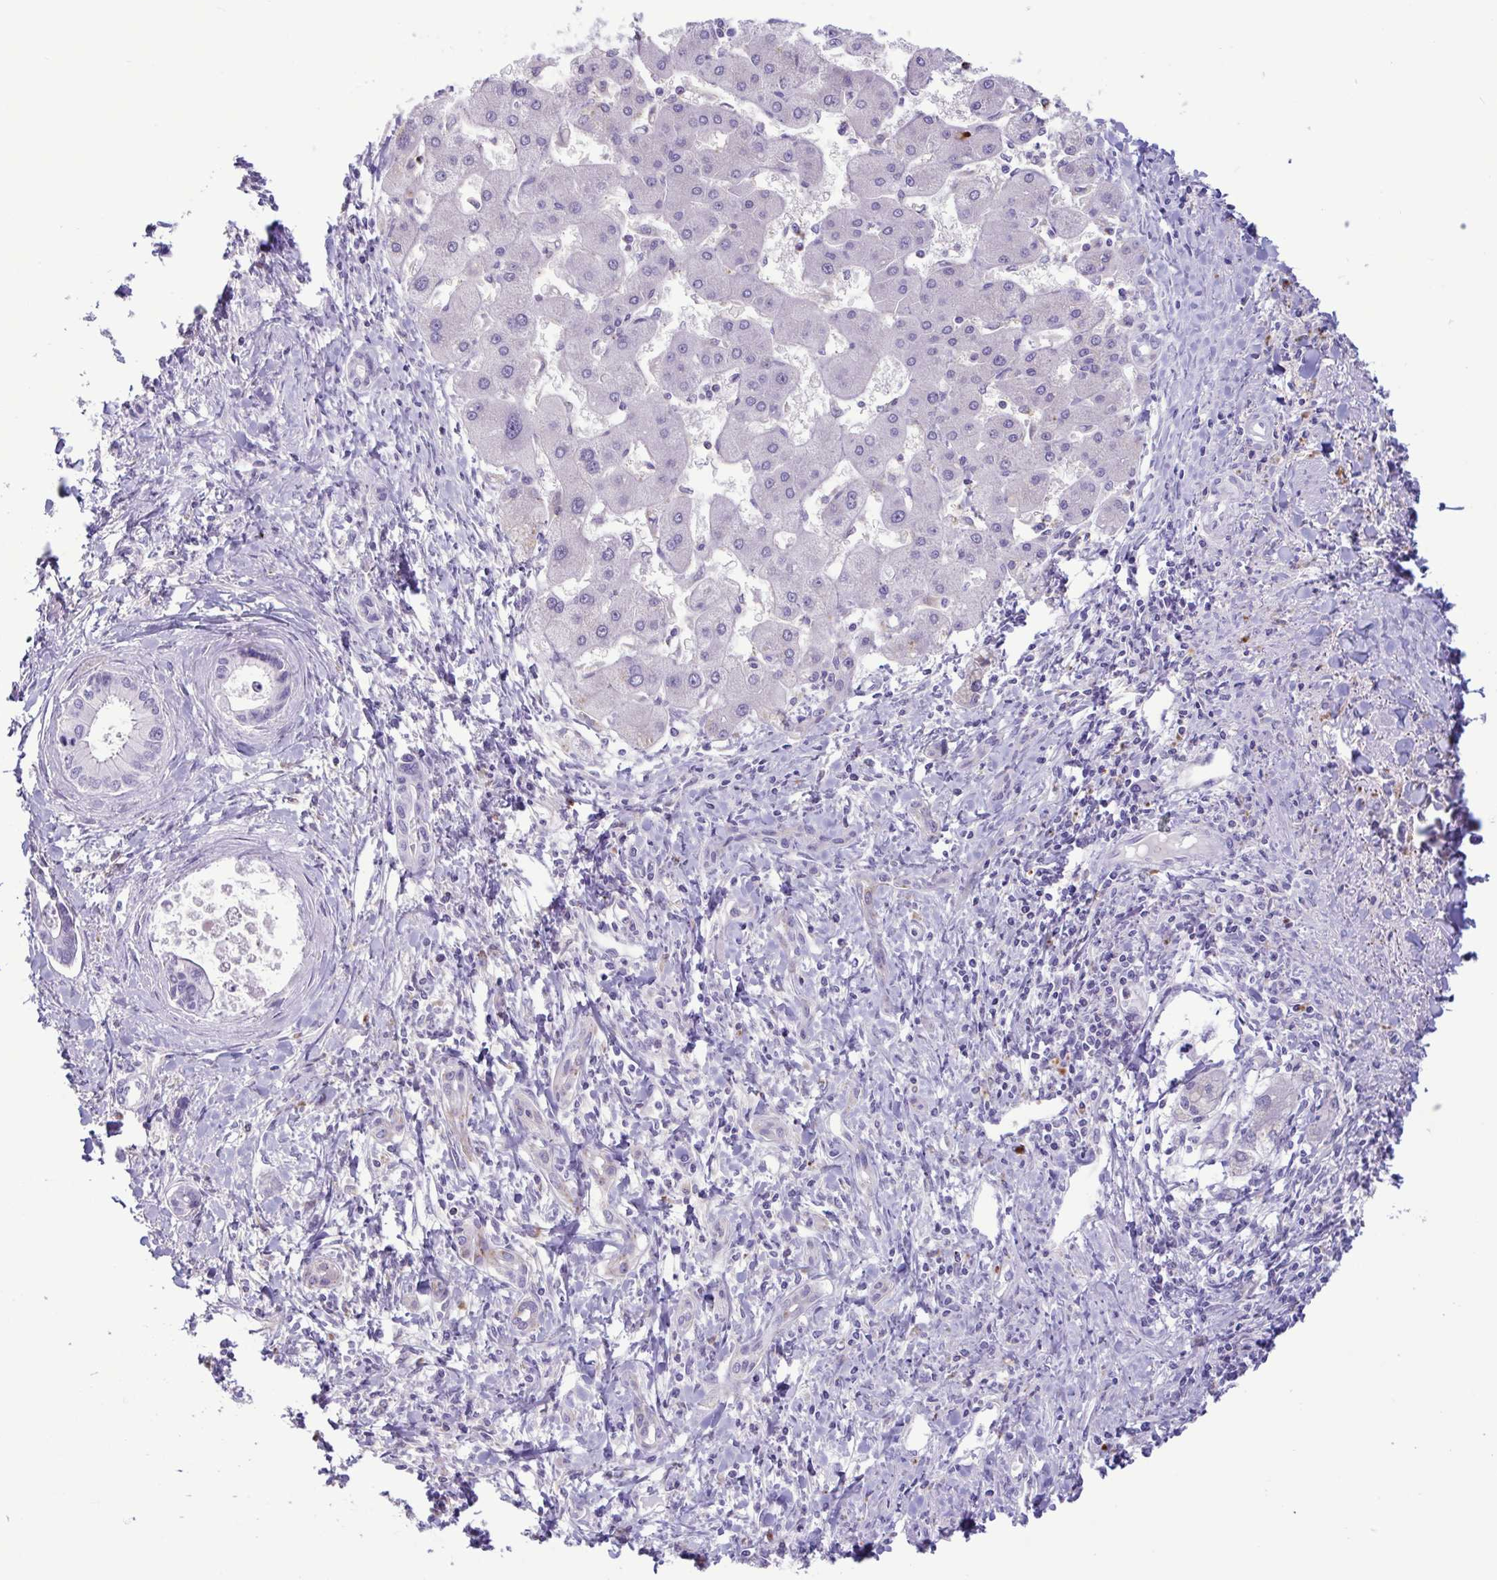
{"staining": {"intensity": "negative", "quantity": "none", "location": "none"}, "tissue": "liver cancer", "cell_type": "Tumor cells", "image_type": "cancer", "snomed": [{"axis": "morphology", "description": "Cholangiocarcinoma"}, {"axis": "topography", "description": "Liver"}], "caption": "This is an immunohistochemistry histopathology image of liver cancer. There is no expression in tumor cells.", "gene": "XCL1", "patient": {"sex": "male", "age": 66}}